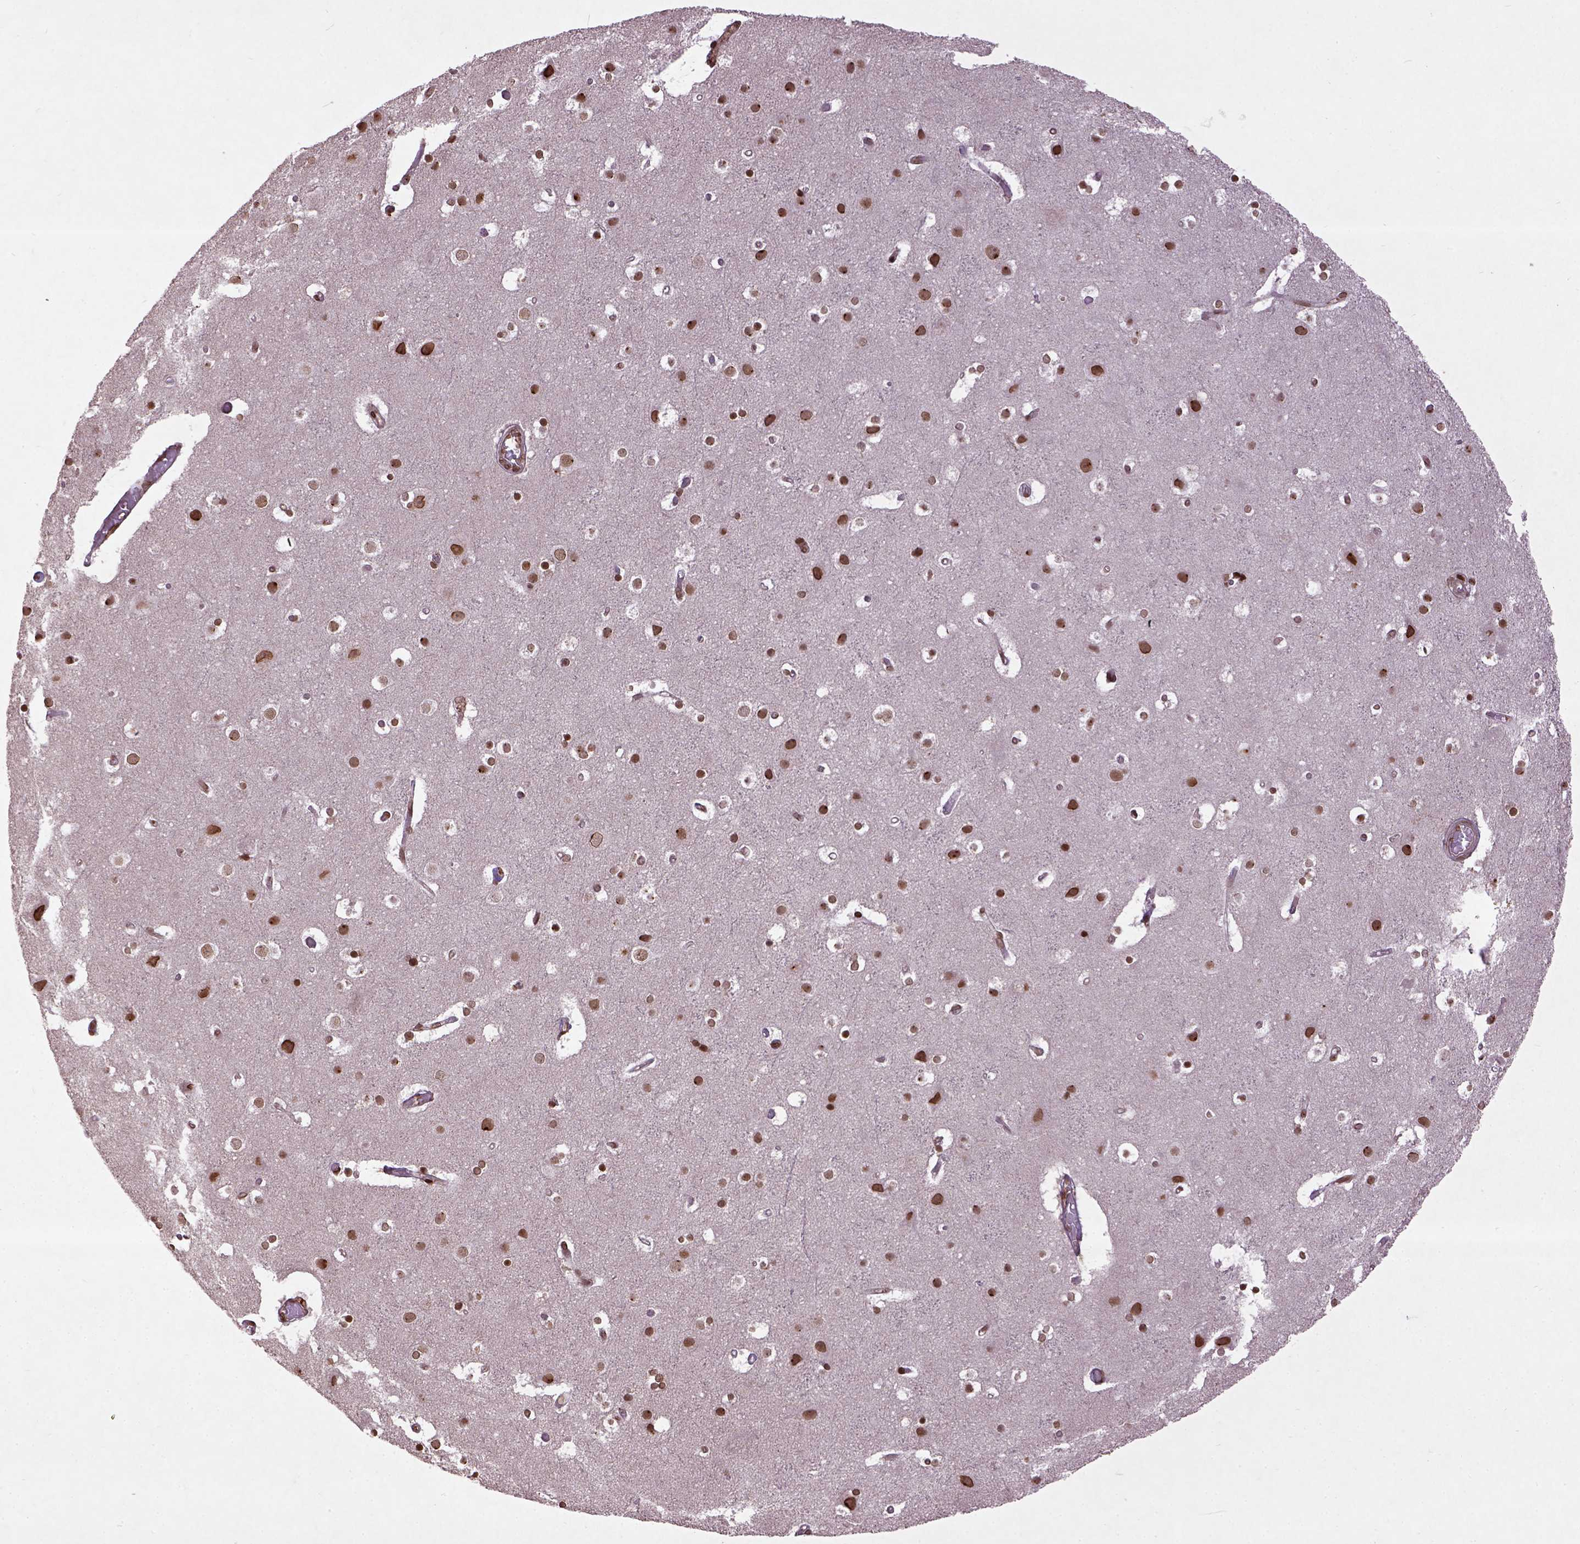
{"staining": {"intensity": "moderate", "quantity": ">75%", "location": "nuclear"}, "tissue": "cerebral cortex", "cell_type": "Endothelial cells", "image_type": "normal", "snomed": [{"axis": "morphology", "description": "Normal tissue, NOS"}, {"axis": "topography", "description": "Cerebral cortex"}], "caption": "Moderate nuclear staining for a protein is seen in about >75% of endothelial cells of benign cerebral cortex using IHC.", "gene": "BANF1", "patient": {"sex": "female", "age": 52}}